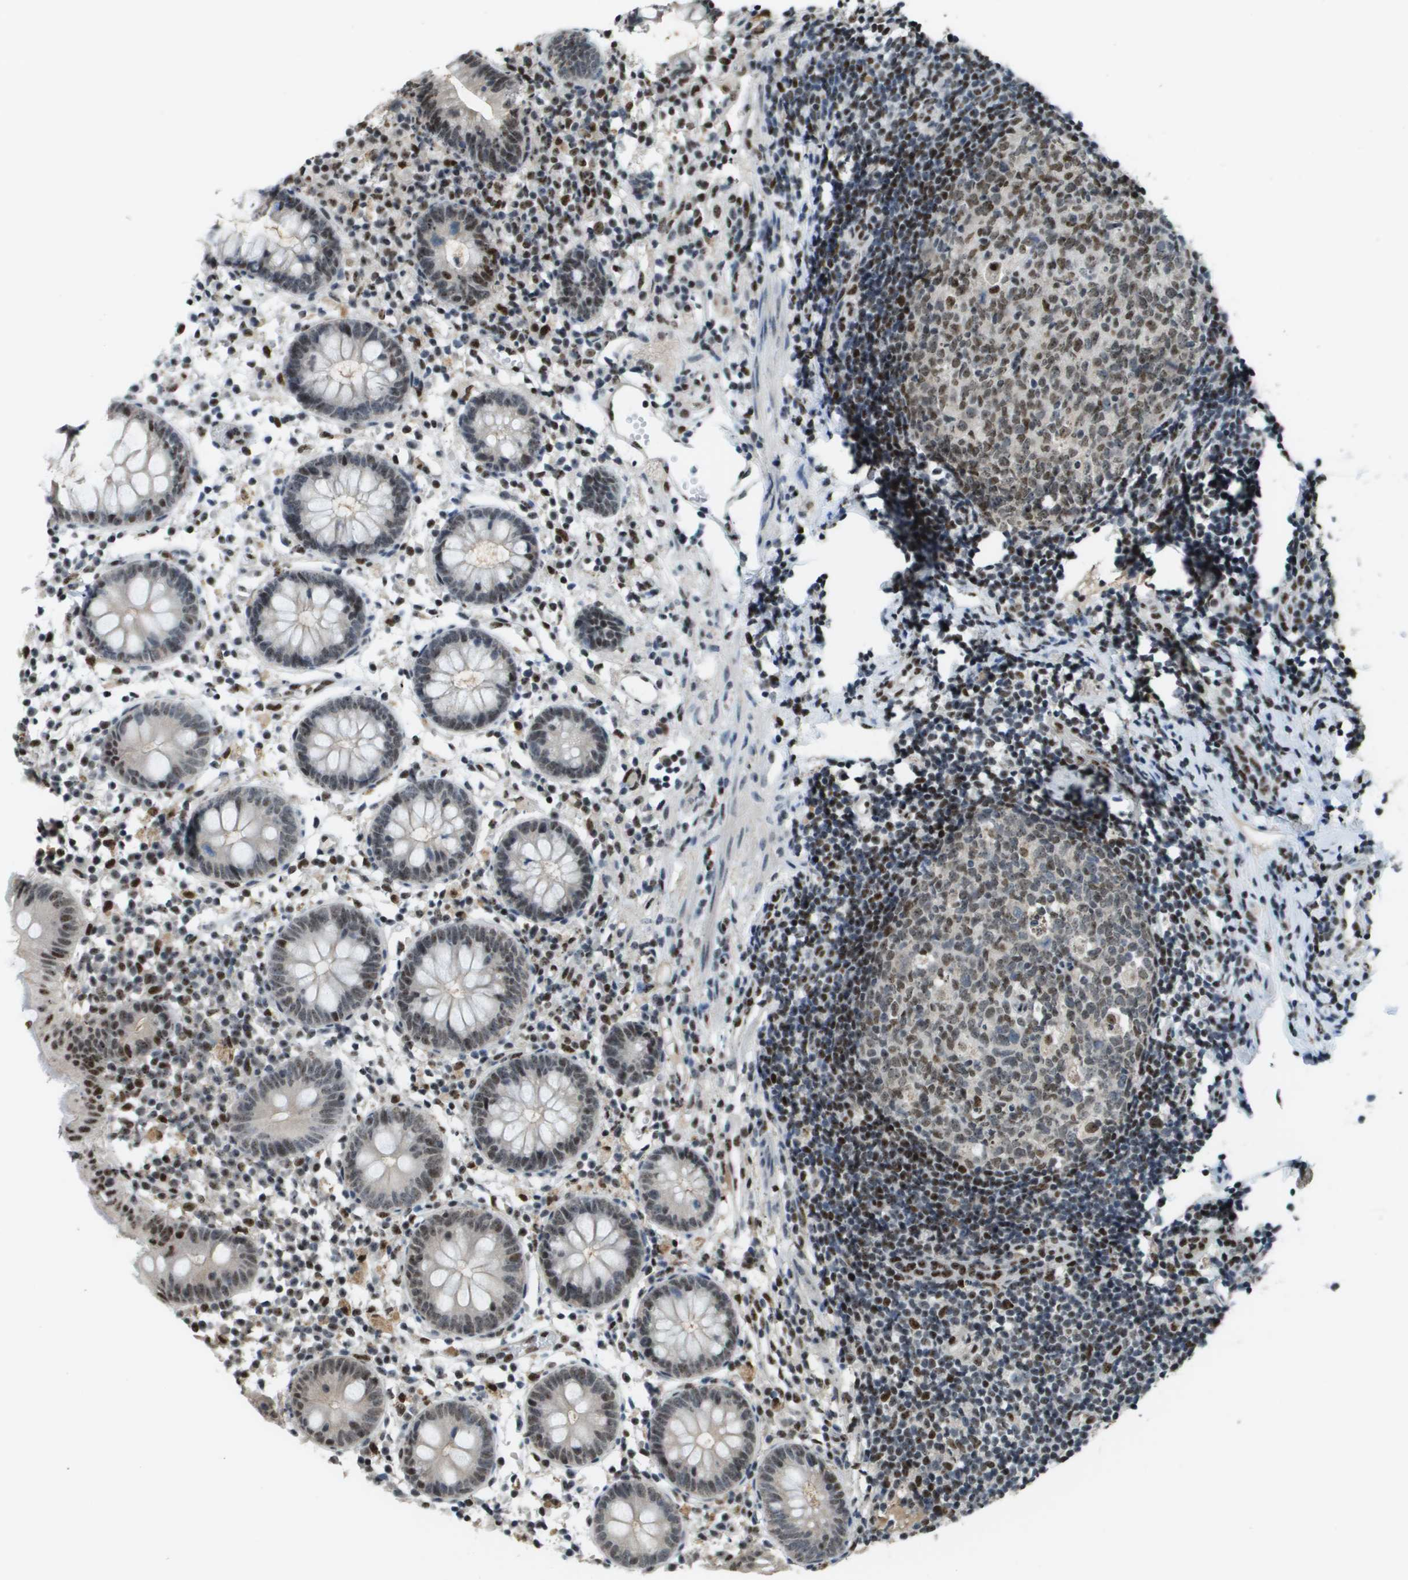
{"staining": {"intensity": "strong", "quantity": "25%-75%", "location": "nuclear"}, "tissue": "appendix", "cell_type": "Glandular cells", "image_type": "normal", "snomed": [{"axis": "morphology", "description": "Normal tissue, NOS"}, {"axis": "topography", "description": "Appendix"}], "caption": "The immunohistochemical stain highlights strong nuclear positivity in glandular cells of benign appendix. (IHC, brightfield microscopy, high magnification).", "gene": "SP100", "patient": {"sex": "female", "age": 20}}